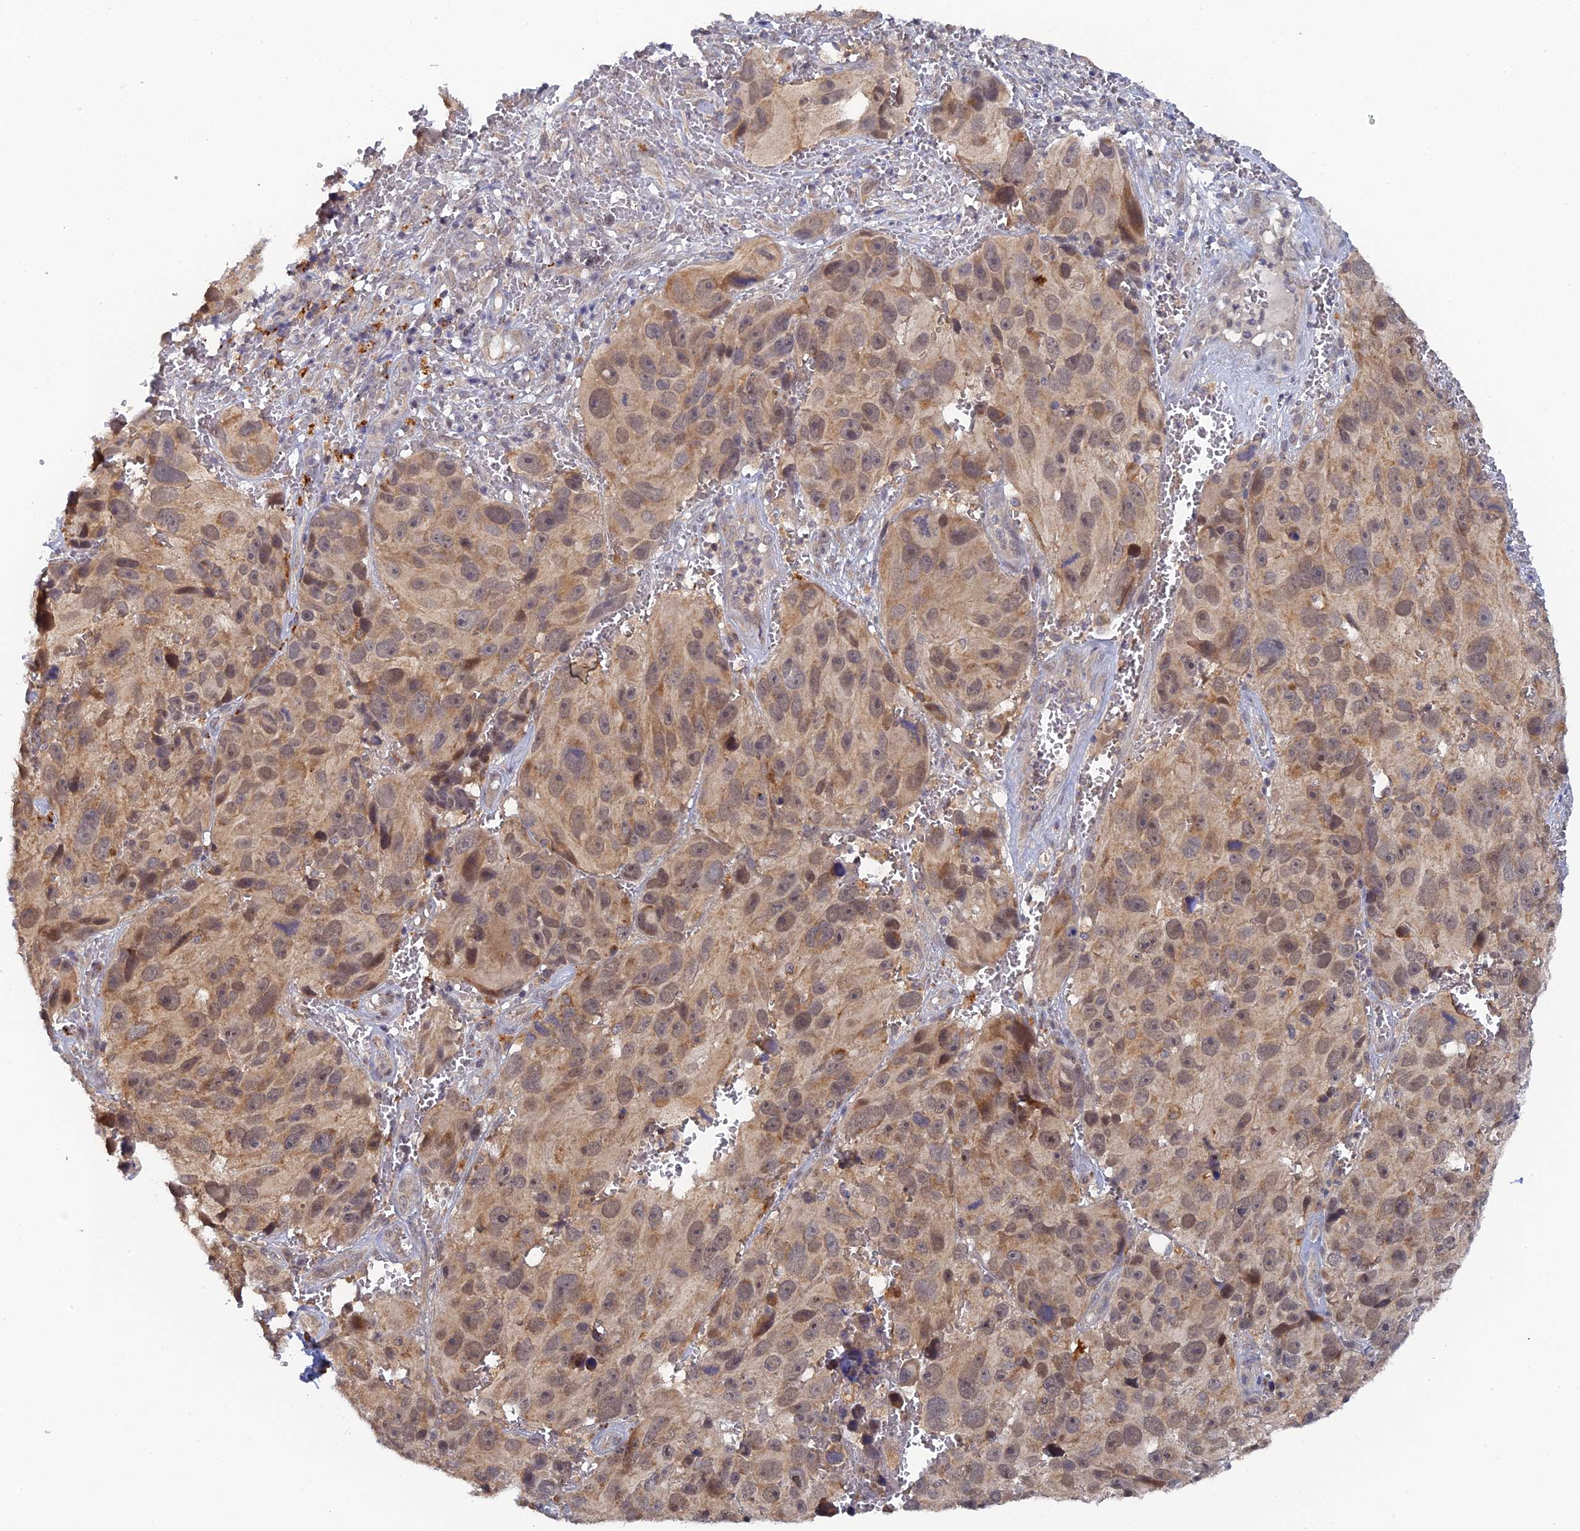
{"staining": {"intensity": "moderate", "quantity": ">75%", "location": "cytoplasmic/membranous,nuclear"}, "tissue": "melanoma", "cell_type": "Tumor cells", "image_type": "cancer", "snomed": [{"axis": "morphology", "description": "Malignant melanoma, NOS"}, {"axis": "topography", "description": "Skin"}], "caption": "Immunohistochemistry of melanoma exhibits medium levels of moderate cytoplasmic/membranous and nuclear positivity in about >75% of tumor cells.", "gene": "MIGA2", "patient": {"sex": "male", "age": 84}}